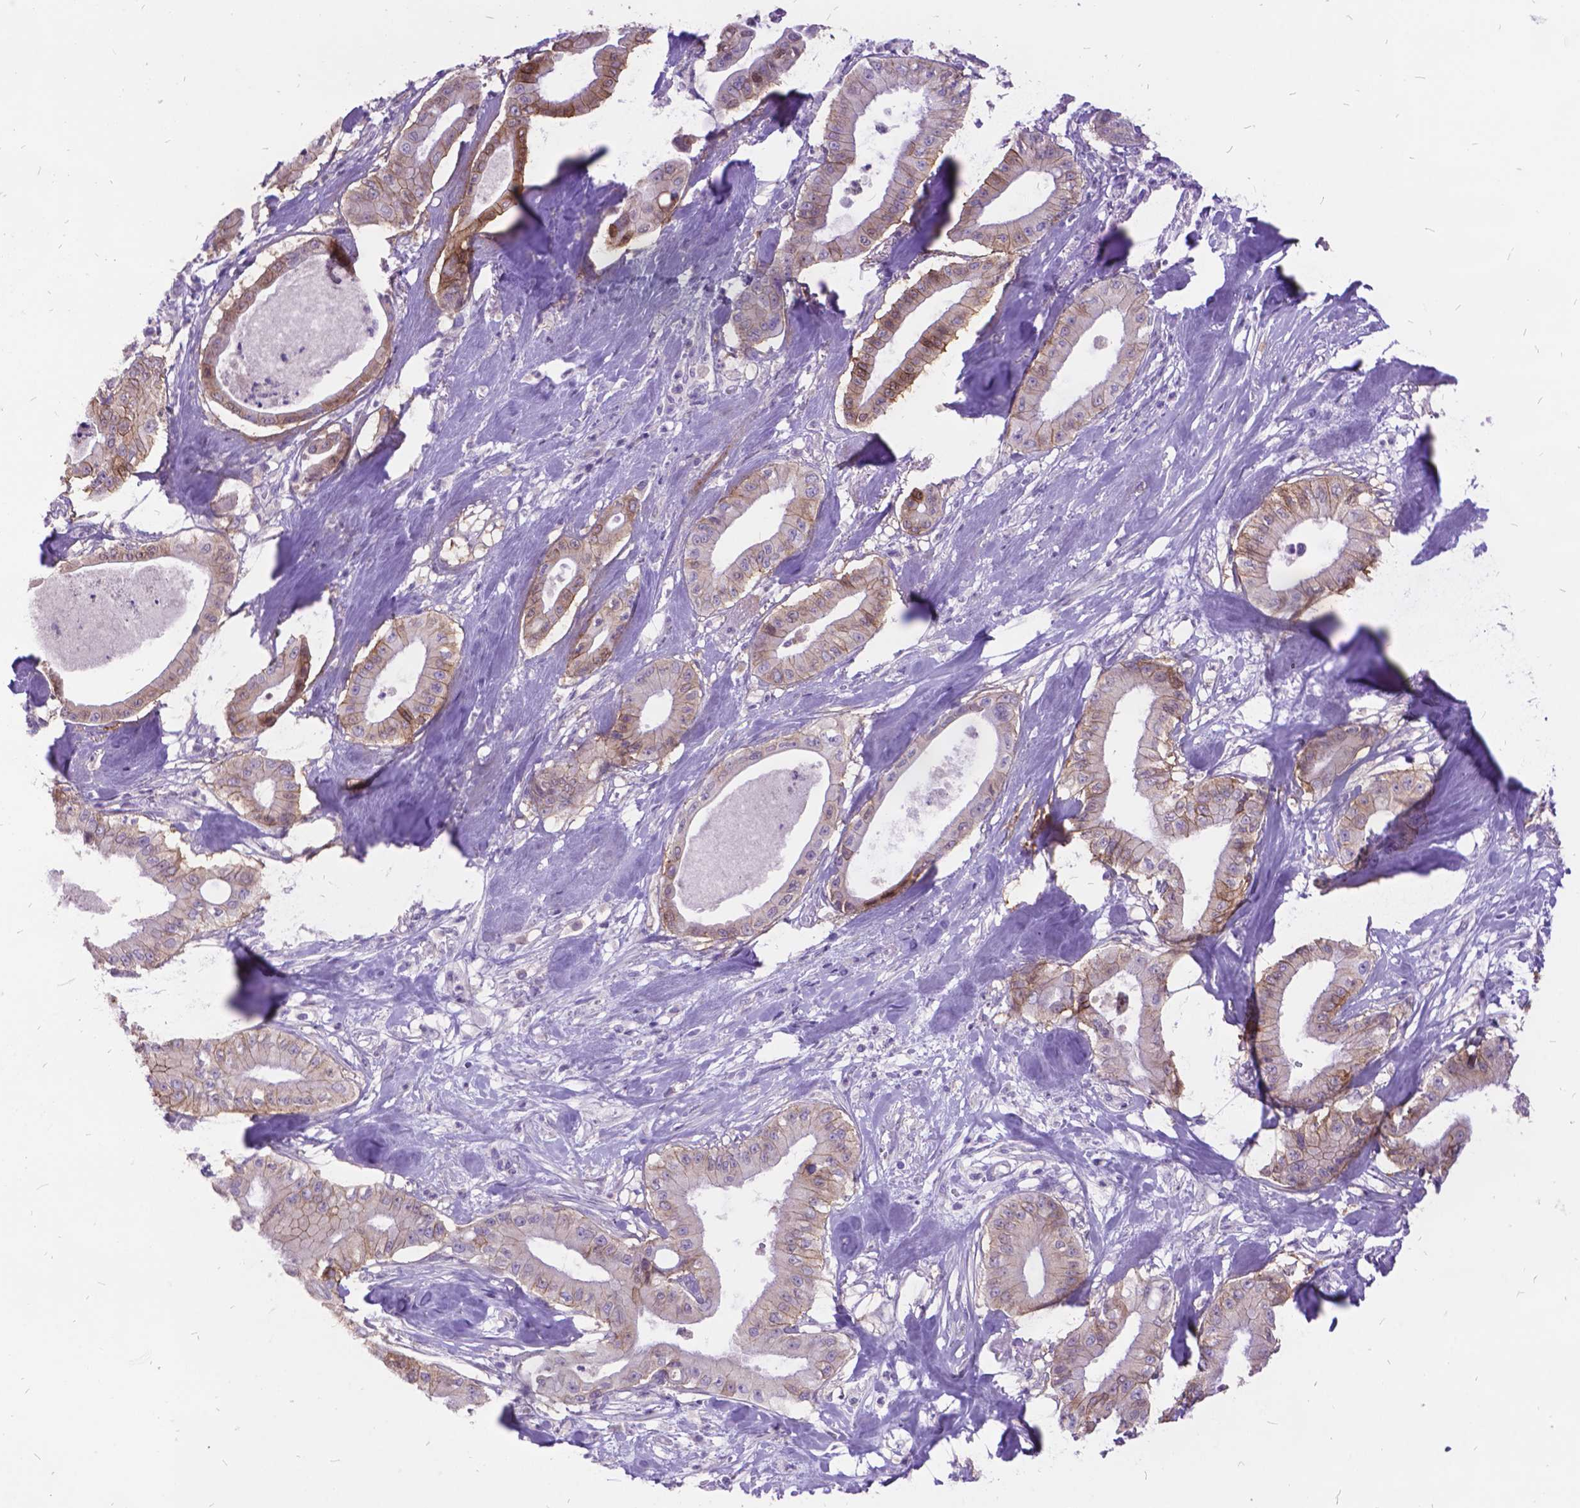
{"staining": {"intensity": "weak", "quantity": ">75%", "location": "cytoplasmic/membranous"}, "tissue": "pancreatic cancer", "cell_type": "Tumor cells", "image_type": "cancer", "snomed": [{"axis": "morphology", "description": "Adenocarcinoma, NOS"}, {"axis": "topography", "description": "Pancreas"}], "caption": "Tumor cells reveal low levels of weak cytoplasmic/membranous staining in about >75% of cells in human adenocarcinoma (pancreatic).", "gene": "ITGB6", "patient": {"sex": "male", "age": 71}}